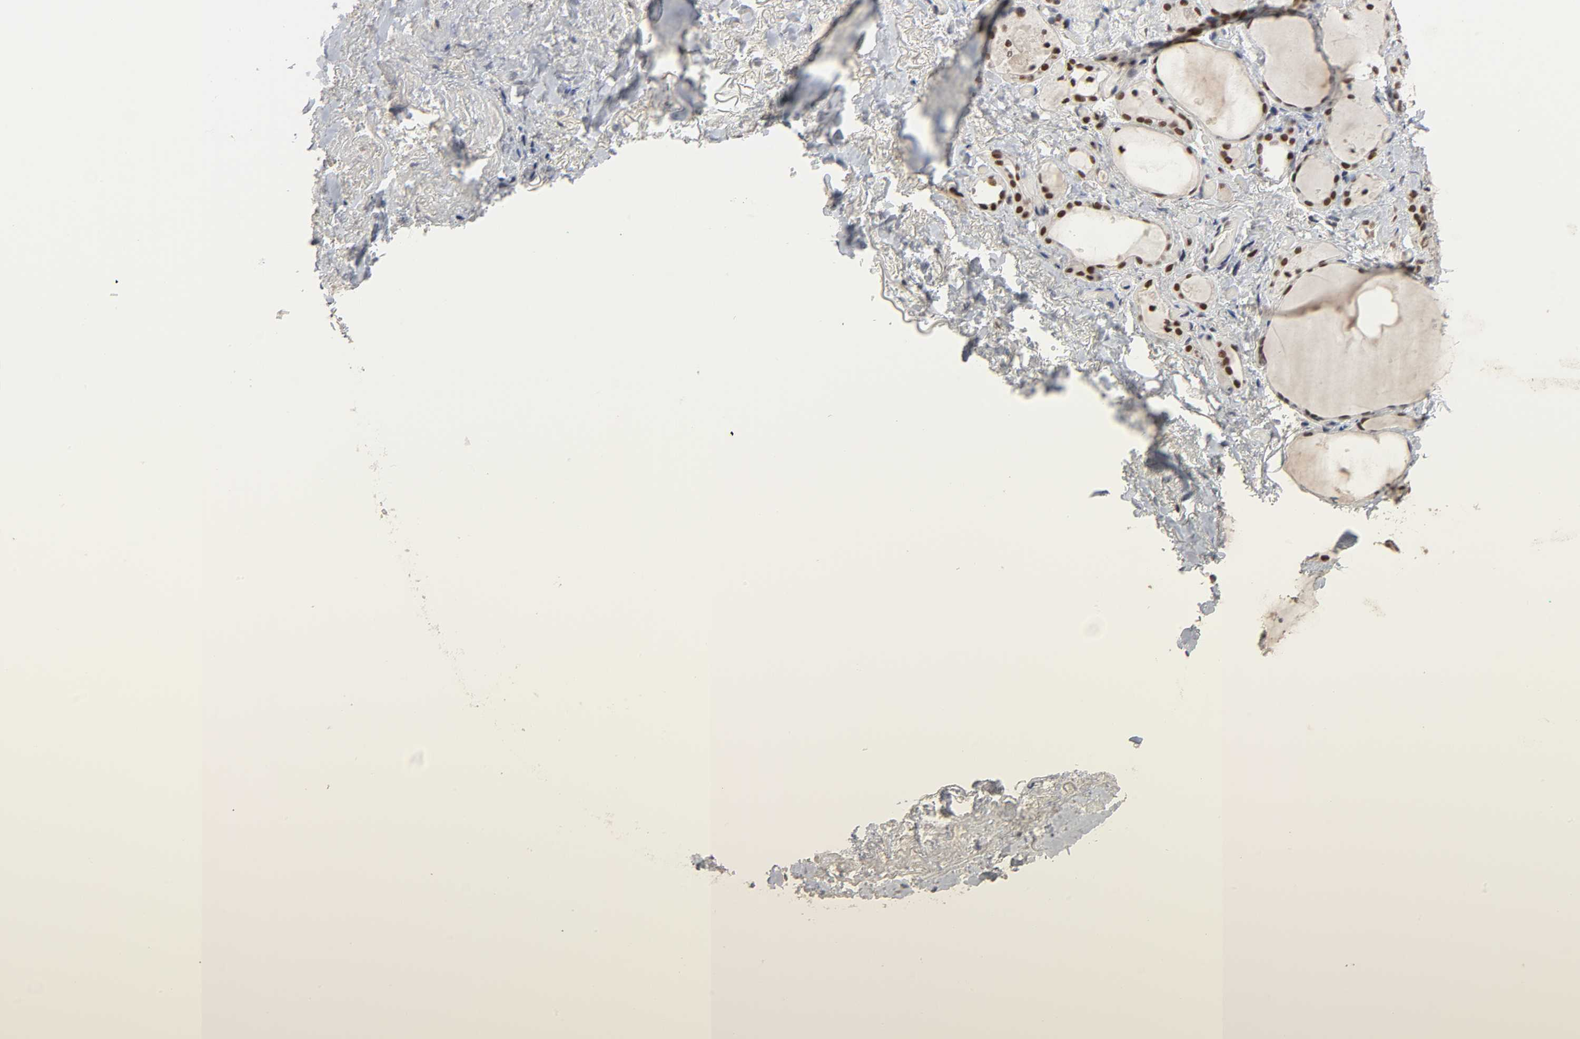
{"staining": {"intensity": "strong", "quantity": ">75%", "location": "nuclear"}, "tissue": "thyroid gland", "cell_type": "Glandular cells", "image_type": "normal", "snomed": [{"axis": "morphology", "description": "Normal tissue, NOS"}, {"axis": "topography", "description": "Thyroid gland"}], "caption": "Immunohistochemistry (IHC) histopathology image of benign thyroid gland: human thyroid gland stained using immunohistochemistry reveals high levels of strong protein expression localized specifically in the nuclear of glandular cells, appearing as a nuclear brown color.", "gene": "TRIM33", "patient": {"sex": "female", "age": 75}}